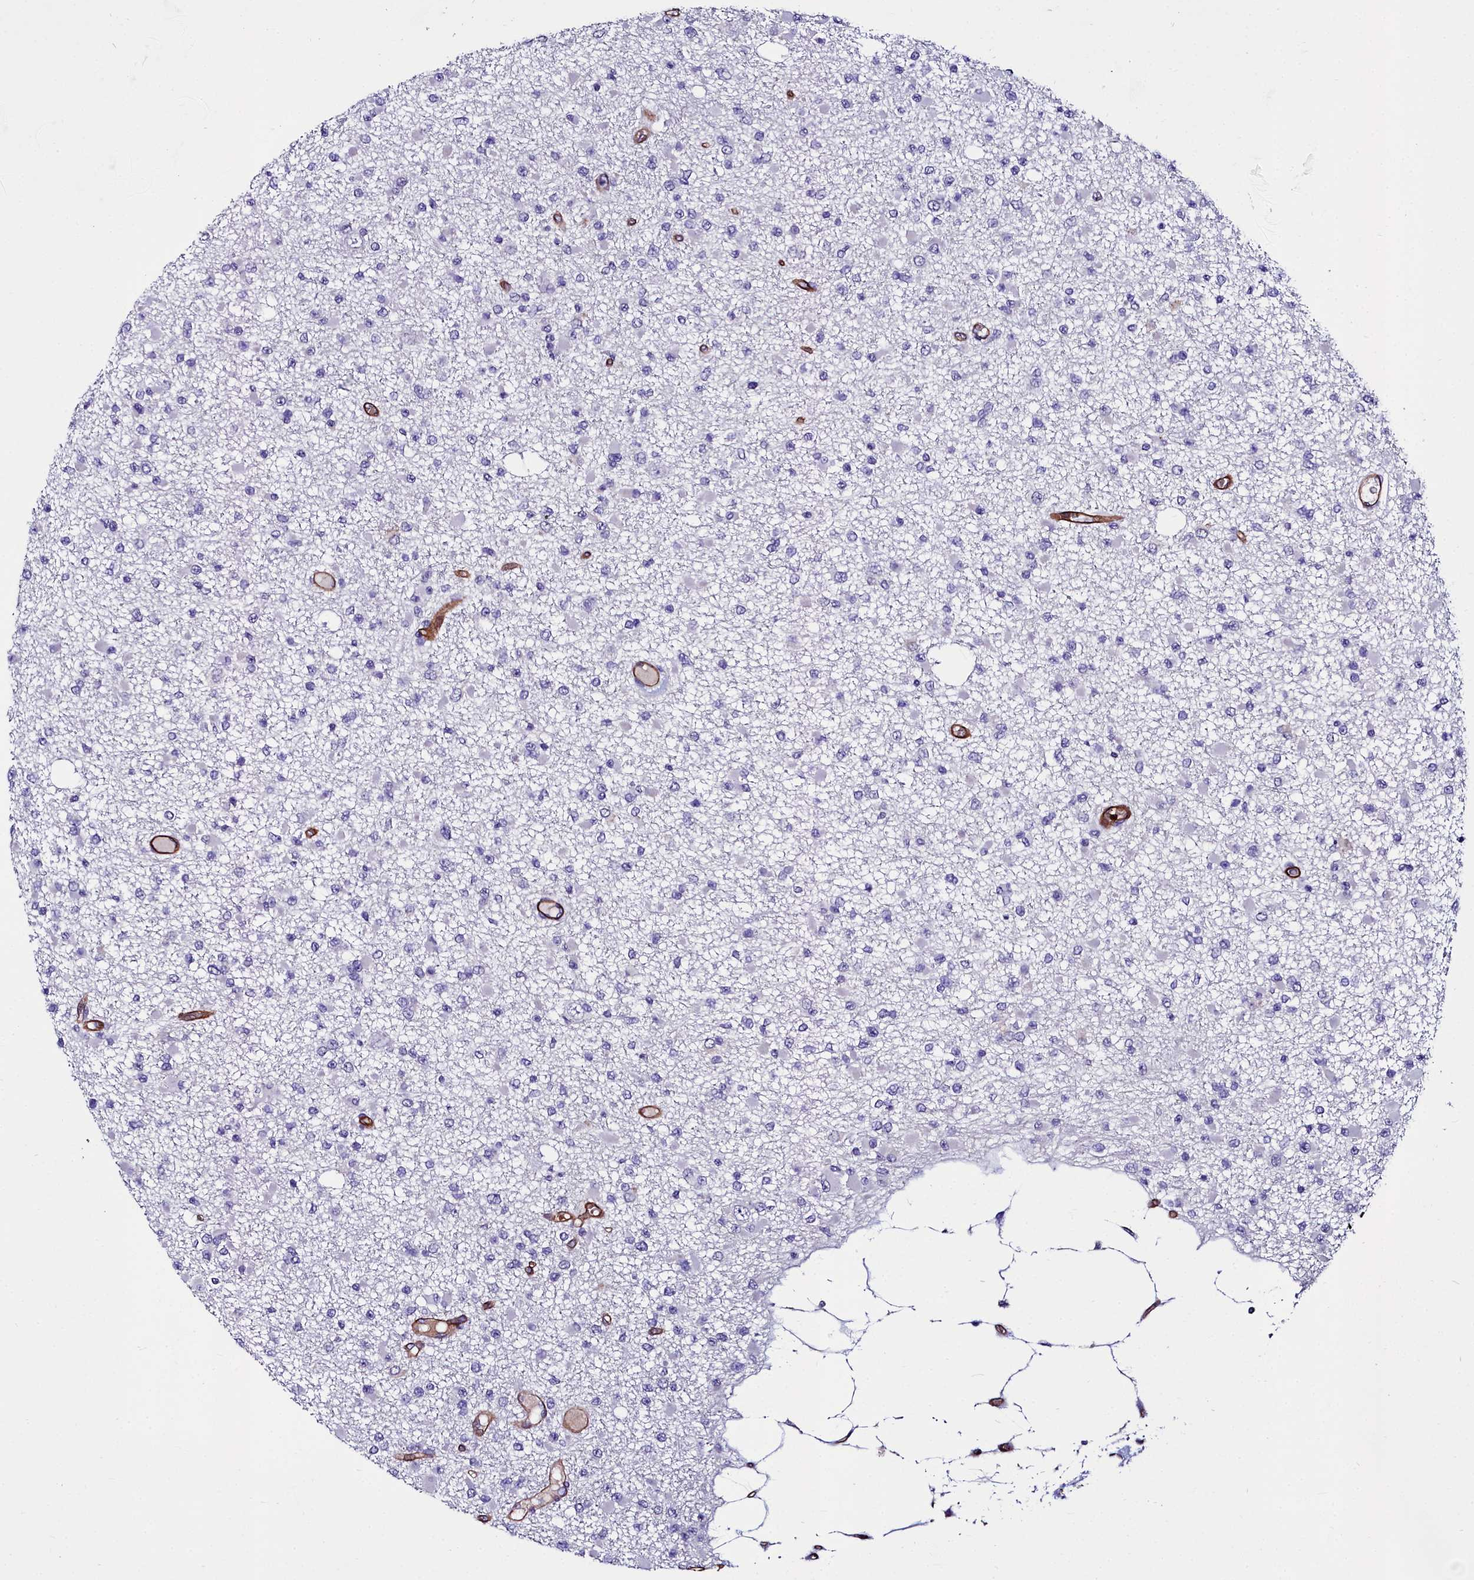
{"staining": {"intensity": "negative", "quantity": "none", "location": "none"}, "tissue": "glioma", "cell_type": "Tumor cells", "image_type": "cancer", "snomed": [{"axis": "morphology", "description": "Glioma, malignant, Low grade"}, {"axis": "topography", "description": "Brain"}], "caption": "Tumor cells are negative for brown protein staining in malignant glioma (low-grade).", "gene": "CYP4F11", "patient": {"sex": "female", "age": 22}}